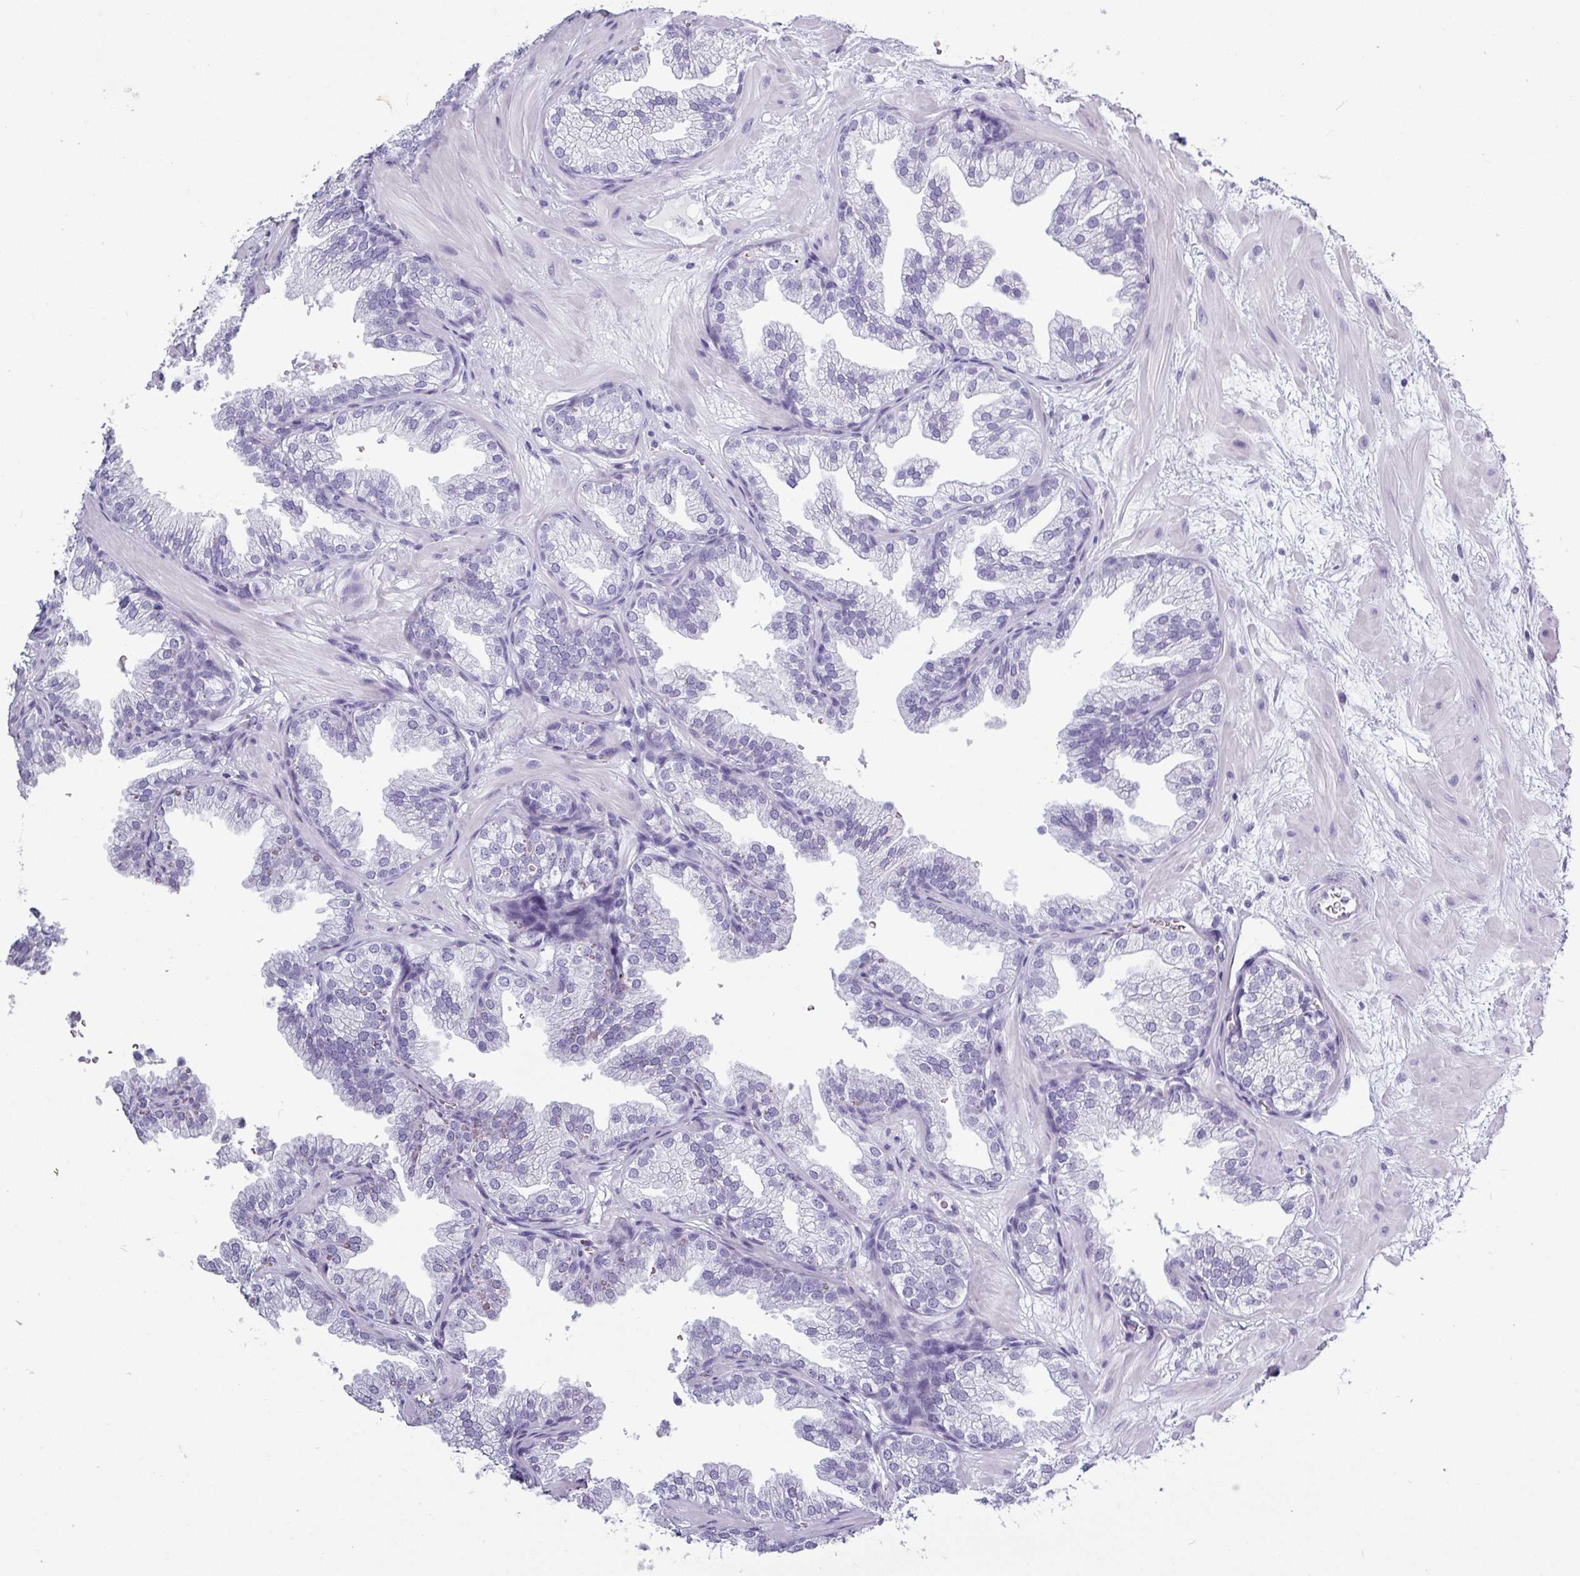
{"staining": {"intensity": "negative", "quantity": "none", "location": "none"}, "tissue": "prostate", "cell_type": "Glandular cells", "image_type": "normal", "snomed": [{"axis": "morphology", "description": "Normal tissue, NOS"}, {"axis": "topography", "description": "Prostate"}], "caption": "DAB (3,3'-diaminobenzidine) immunohistochemical staining of benign human prostate demonstrates no significant staining in glandular cells.", "gene": "CRYBB2", "patient": {"sex": "male", "age": 37}}